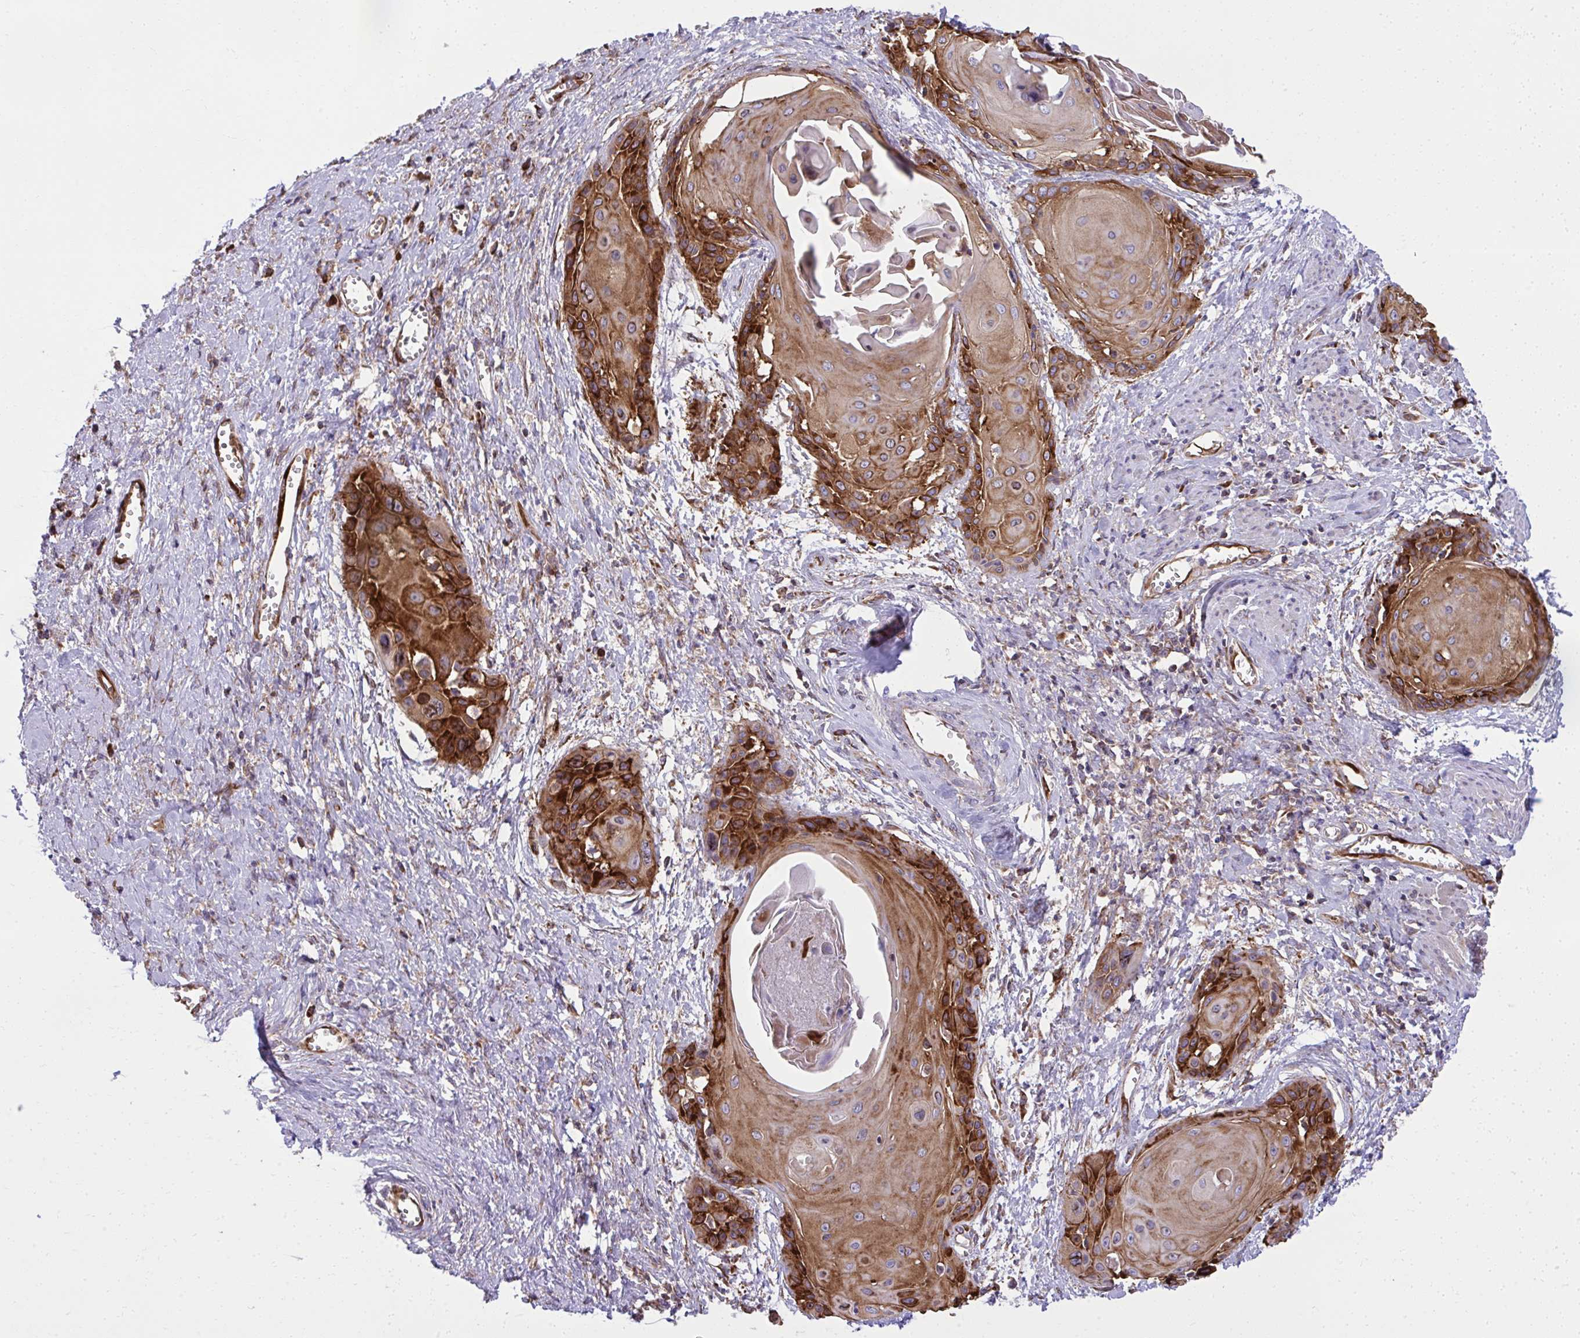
{"staining": {"intensity": "strong", "quantity": "25%-75%", "location": "cytoplasmic/membranous"}, "tissue": "cervical cancer", "cell_type": "Tumor cells", "image_type": "cancer", "snomed": [{"axis": "morphology", "description": "Squamous cell carcinoma, NOS"}, {"axis": "topography", "description": "Cervix"}], "caption": "Human cervical cancer stained for a protein (brown) displays strong cytoplasmic/membranous positive positivity in approximately 25%-75% of tumor cells.", "gene": "NMNAT3", "patient": {"sex": "female", "age": 57}}